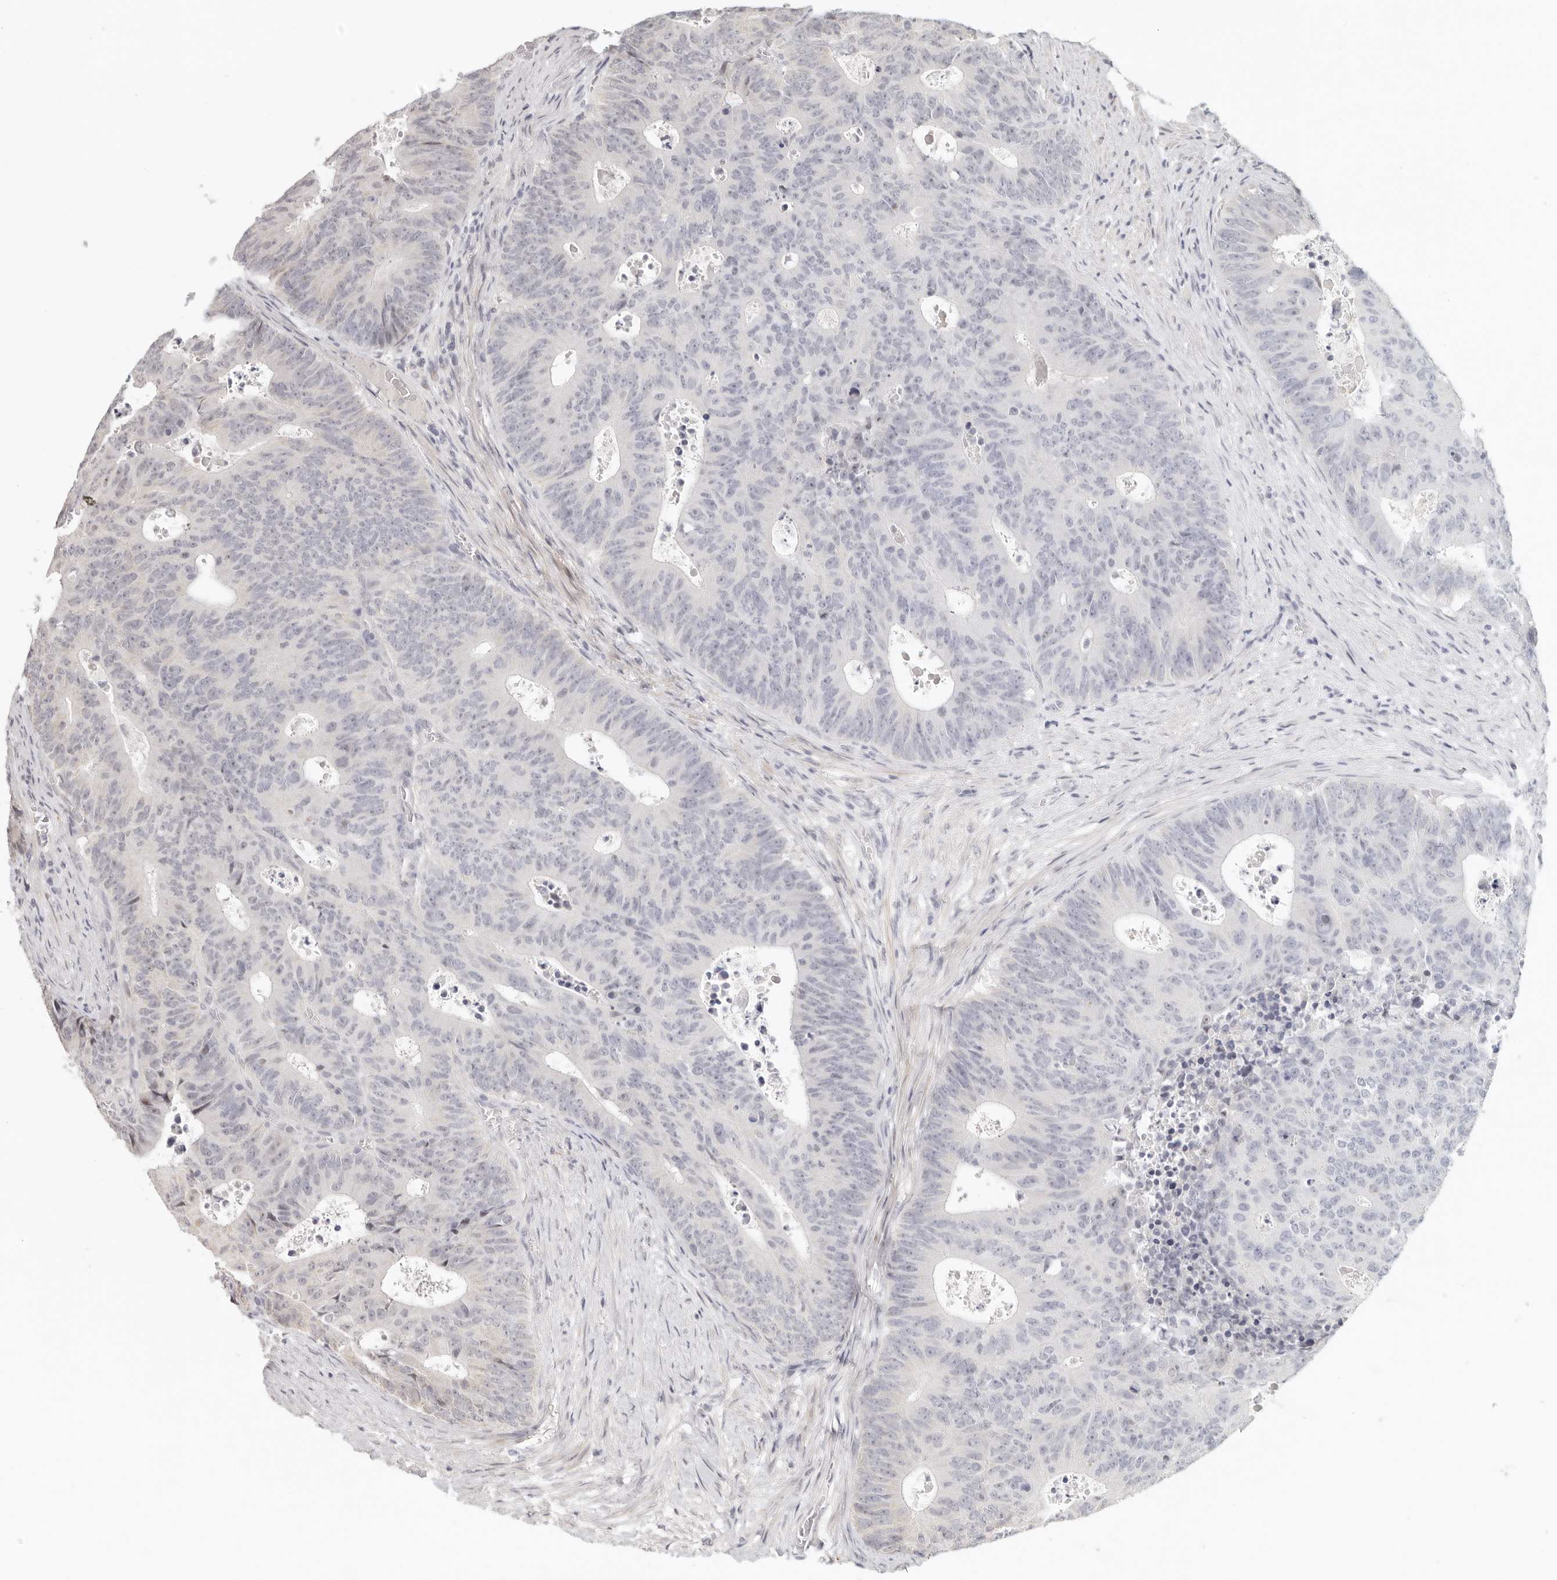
{"staining": {"intensity": "negative", "quantity": "none", "location": "none"}, "tissue": "colorectal cancer", "cell_type": "Tumor cells", "image_type": "cancer", "snomed": [{"axis": "morphology", "description": "Adenocarcinoma, NOS"}, {"axis": "topography", "description": "Colon"}], "caption": "High power microscopy image of an immunohistochemistry (IHC) micrograph of colorectal cancer (adenocarcinoma), revealing no significant expression in tumor cells.", "gene": "GPBP1L1", "patient": {"sex": "male", "age": 87}}